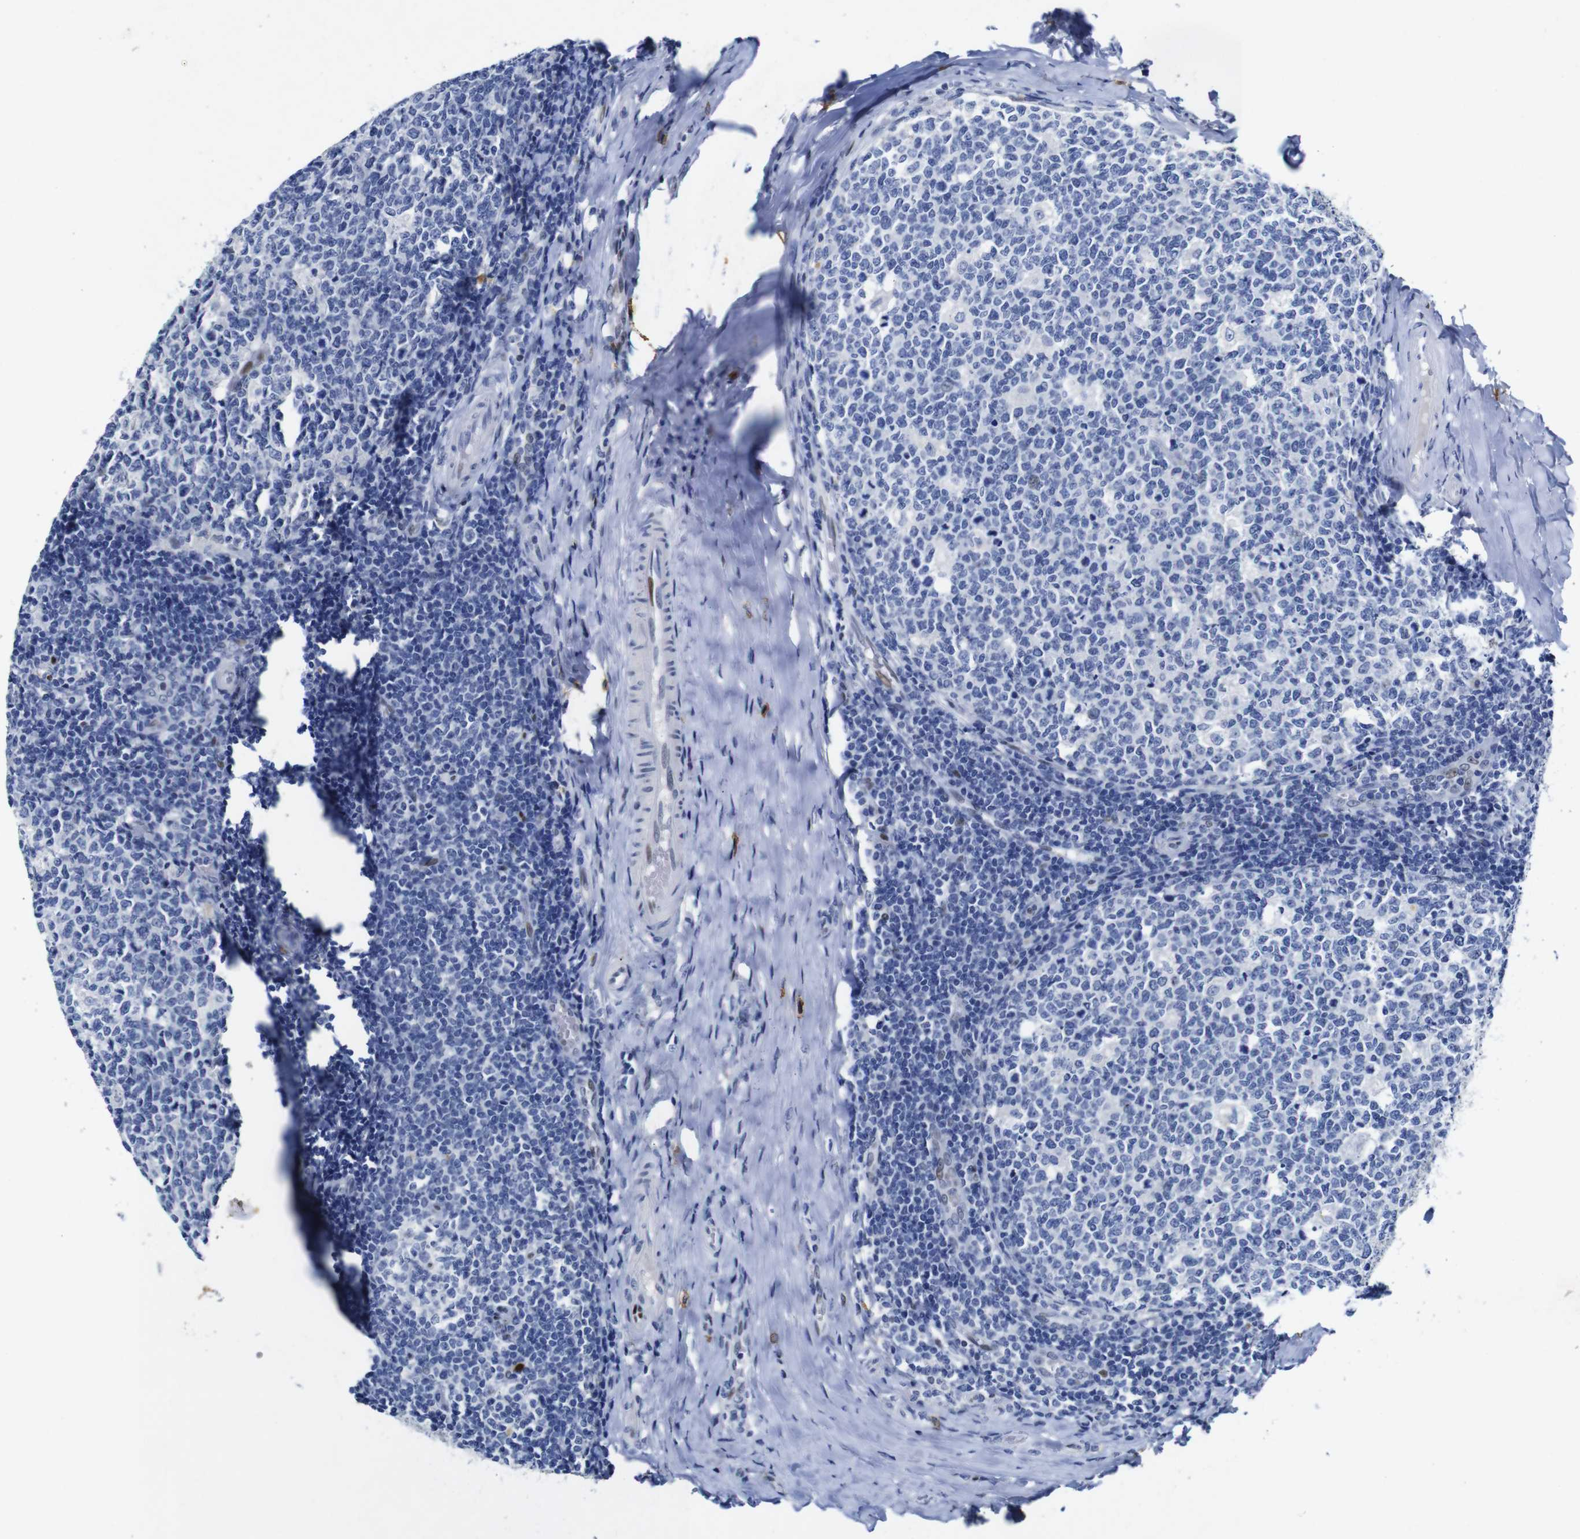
{"staining": {"intensity": "negative", "quantity": "none", "location": "none"}, "tissue": "tonsil", "cell_type": "Germinal center cells", "image_type": "normal", "snomed": [{"axis": "morphology", "description": "Normal tissue, NOS"}, {"axis": "topography", "description": "Tonsil"}], "caption": "This is a histopathology image of IHC staining of normal tonsil, which shows no positivity in germinal center cells. (DAB IHC visualized using brightfield microscopy, high magnification).", "gene": "FOSL2", "patient": {"sex": "female", "age": 19}}